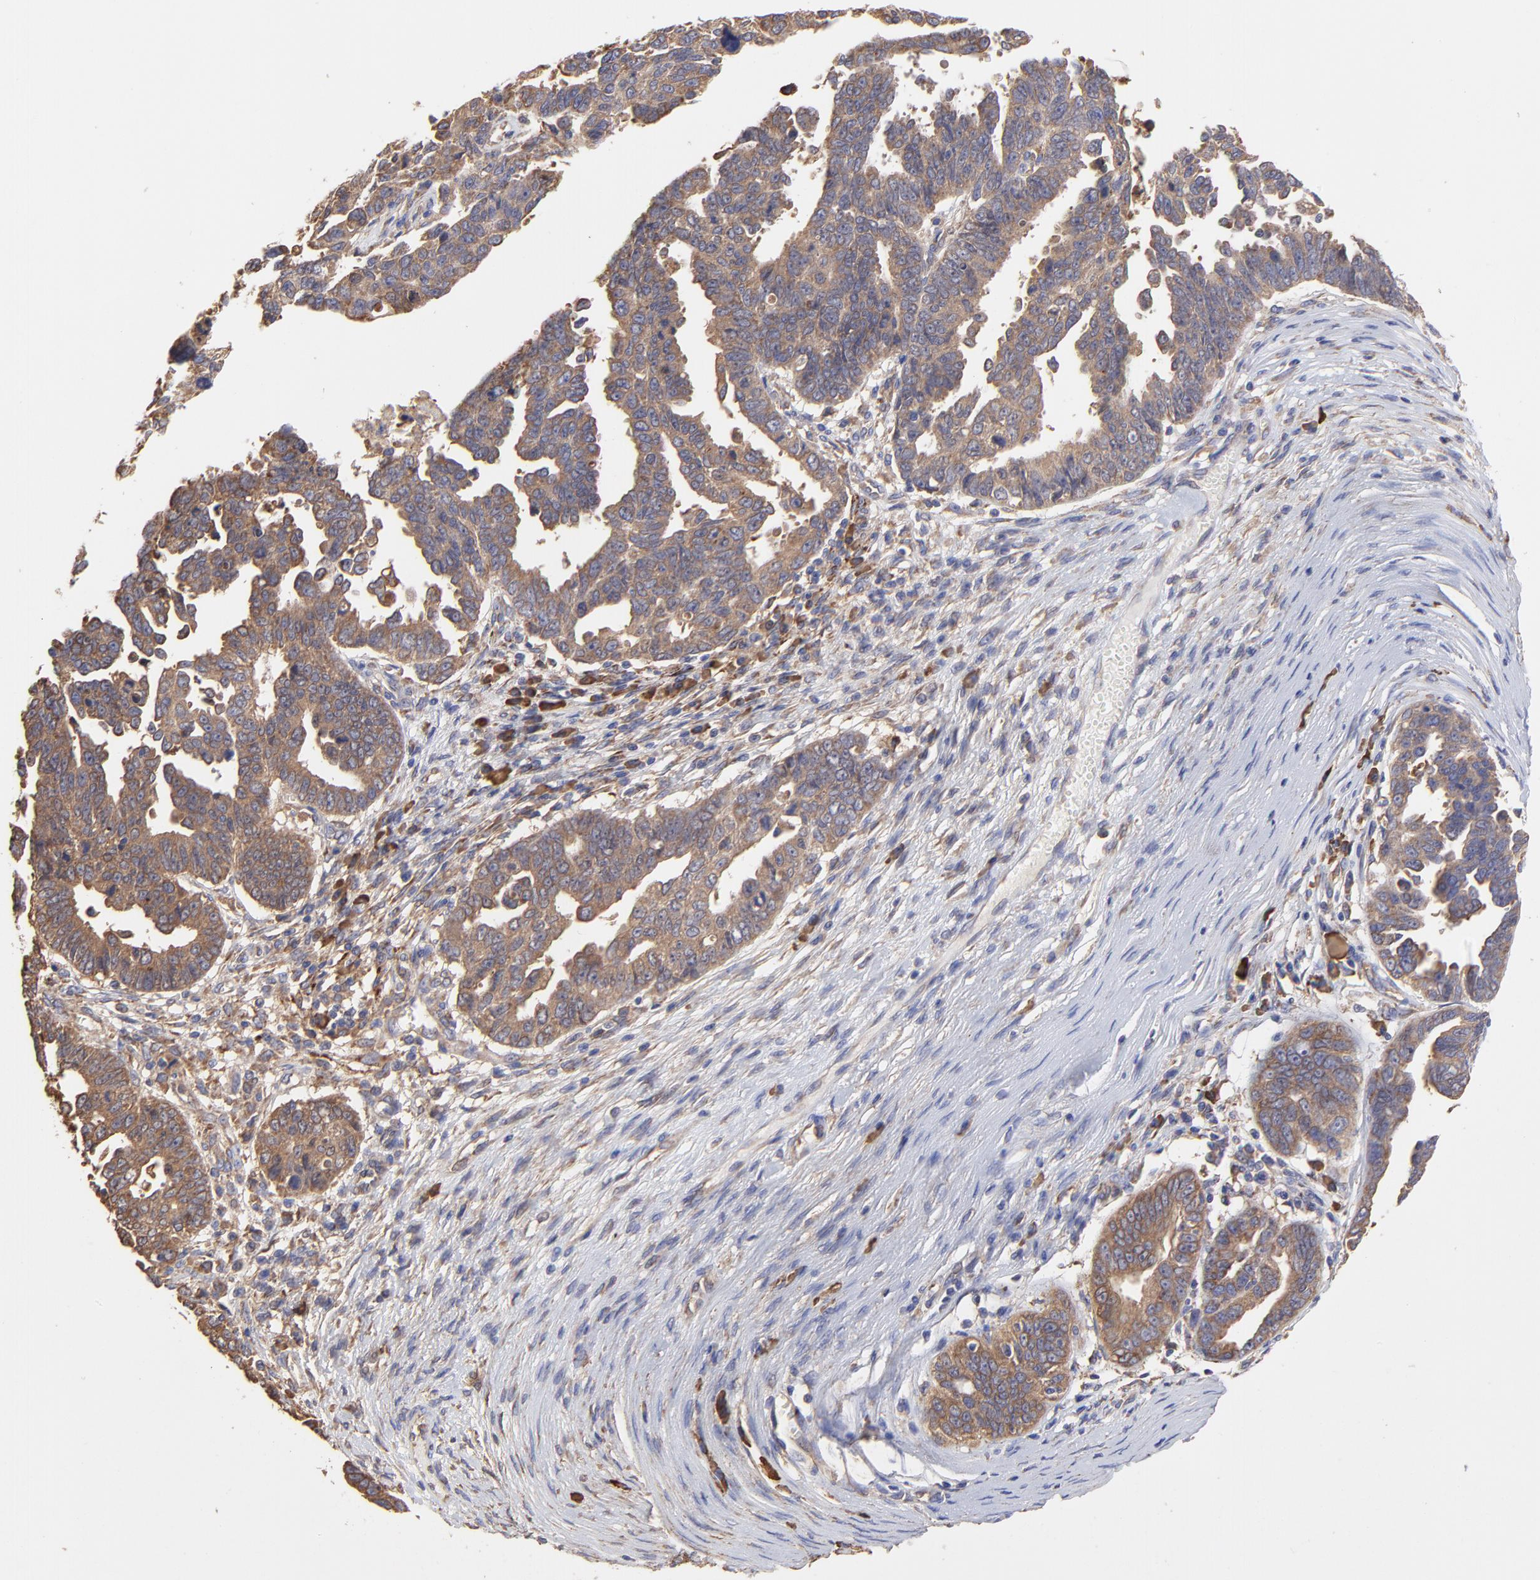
{"staining": {"intensity": "moderate", "quantity": ">75%", "location": "cytoplasmic/membranous"}, "tissue": "ovarian cancer", "cell_type": "Tumor cells", "image_type": "cancer", "snomed": [{"axis": "morphology", "description": "Carcinoma, endometroid"}, {"axis": "morphology", "description": "Cystadenocarcinoma, serous, NOS"}, {"axis": "topography", "description": "Ovary"}], "caption": "About >75% of tumor cells in ovarian serous cystadenocarcinoma reveal moderate cytoplasmic/membranous protein positivity as visualized by brown immunohistochemical staining.", "gene": "PFKM", "patient": {"sex": "female", "age": 45}}